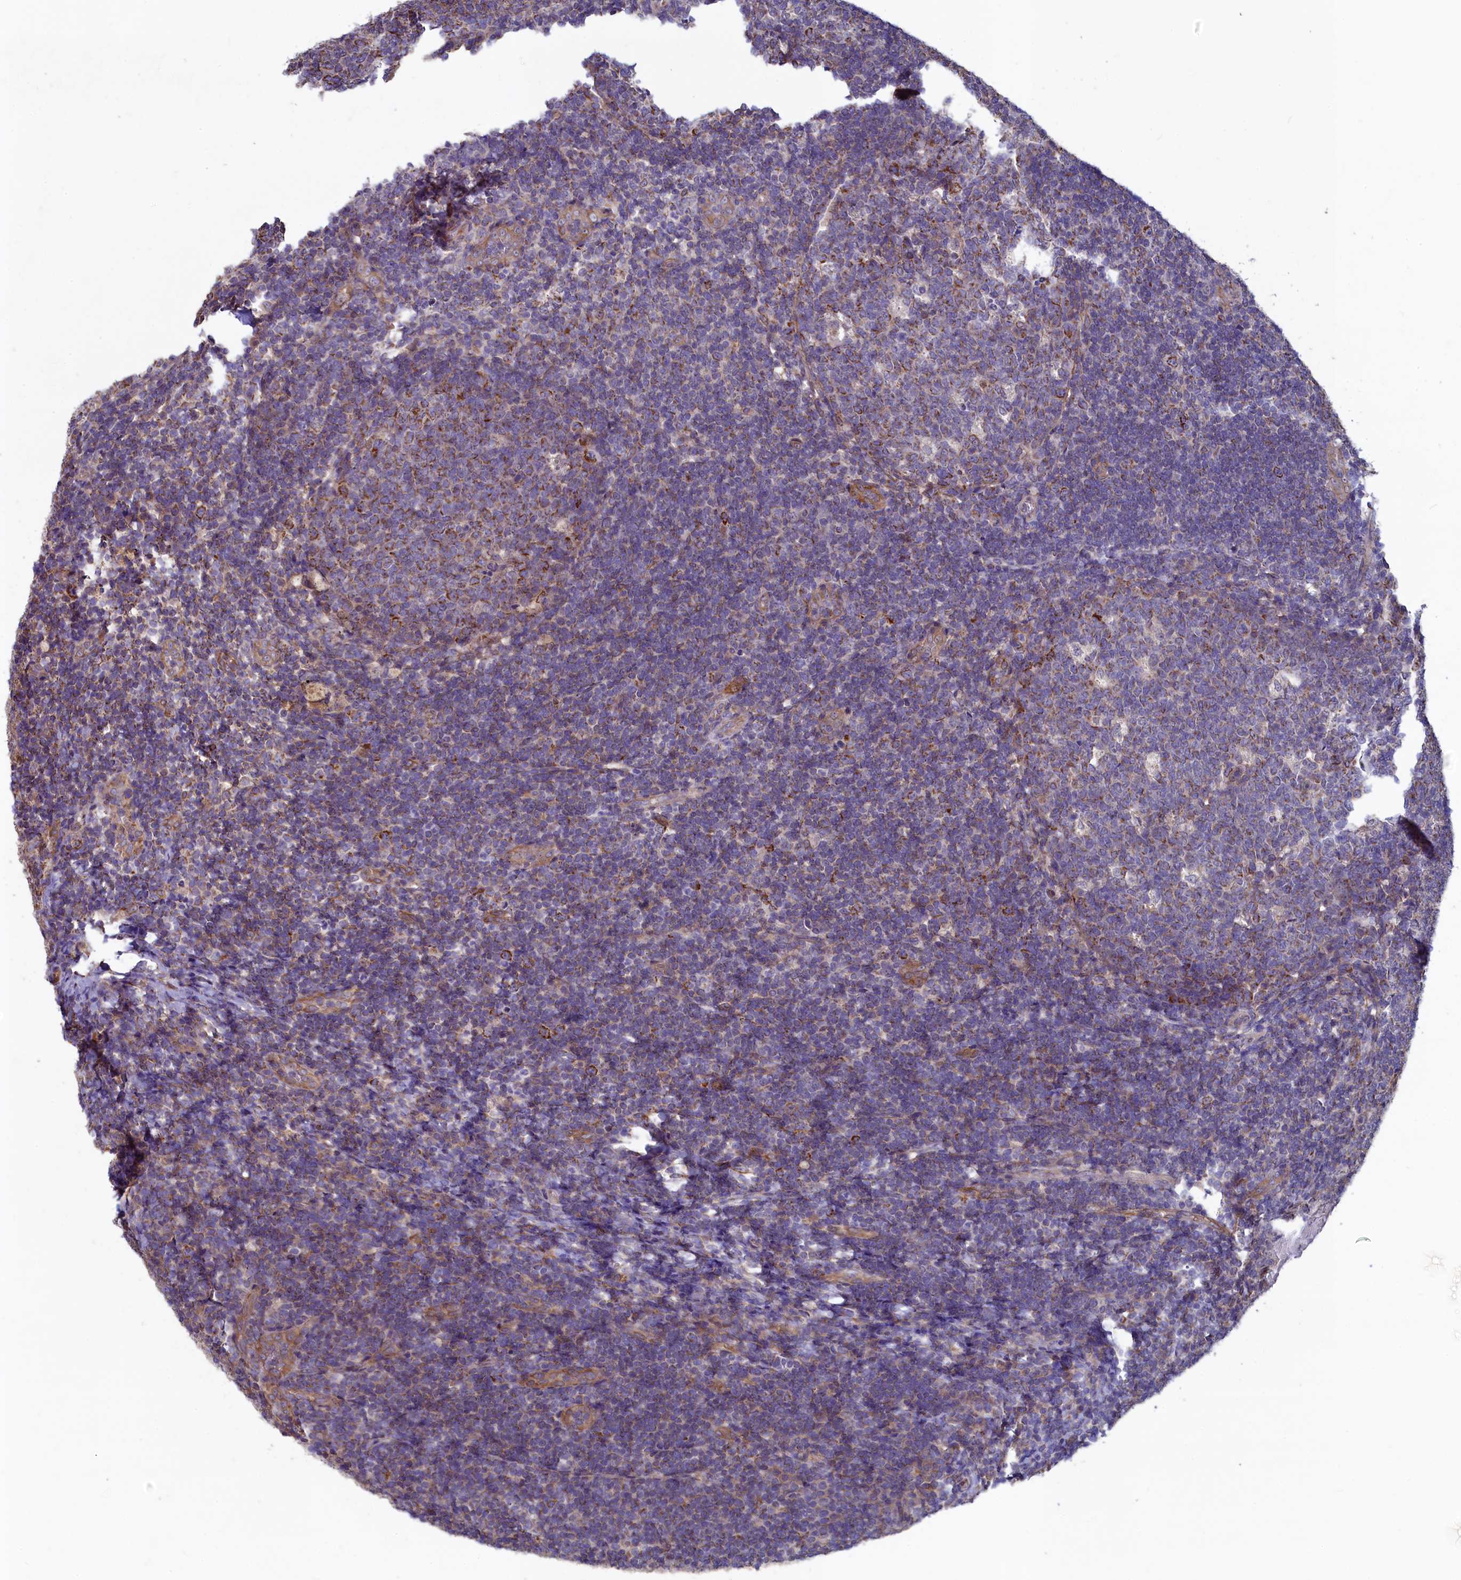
{"staining": {"intensity": "moderate", "quantity": "25%-75%", "location": "cytoplasmic/membranous"}, "tissue": "tonsil", "cell_type": "Germinal center cells", "image_type": "normal", "snomed": [{"axis": "morphology", "description": "Normal tissue, NOS"}, {"axis": "topography", "description": "Tonsil"}], "caption": "Human tonsil stained with a brown dye shows moderate cytoplasmic/membranous positive staining in about 25%-75% of germinal center cells.", "gene": "SPATA2L", "patient": {"sex": "male", "age": 17}}